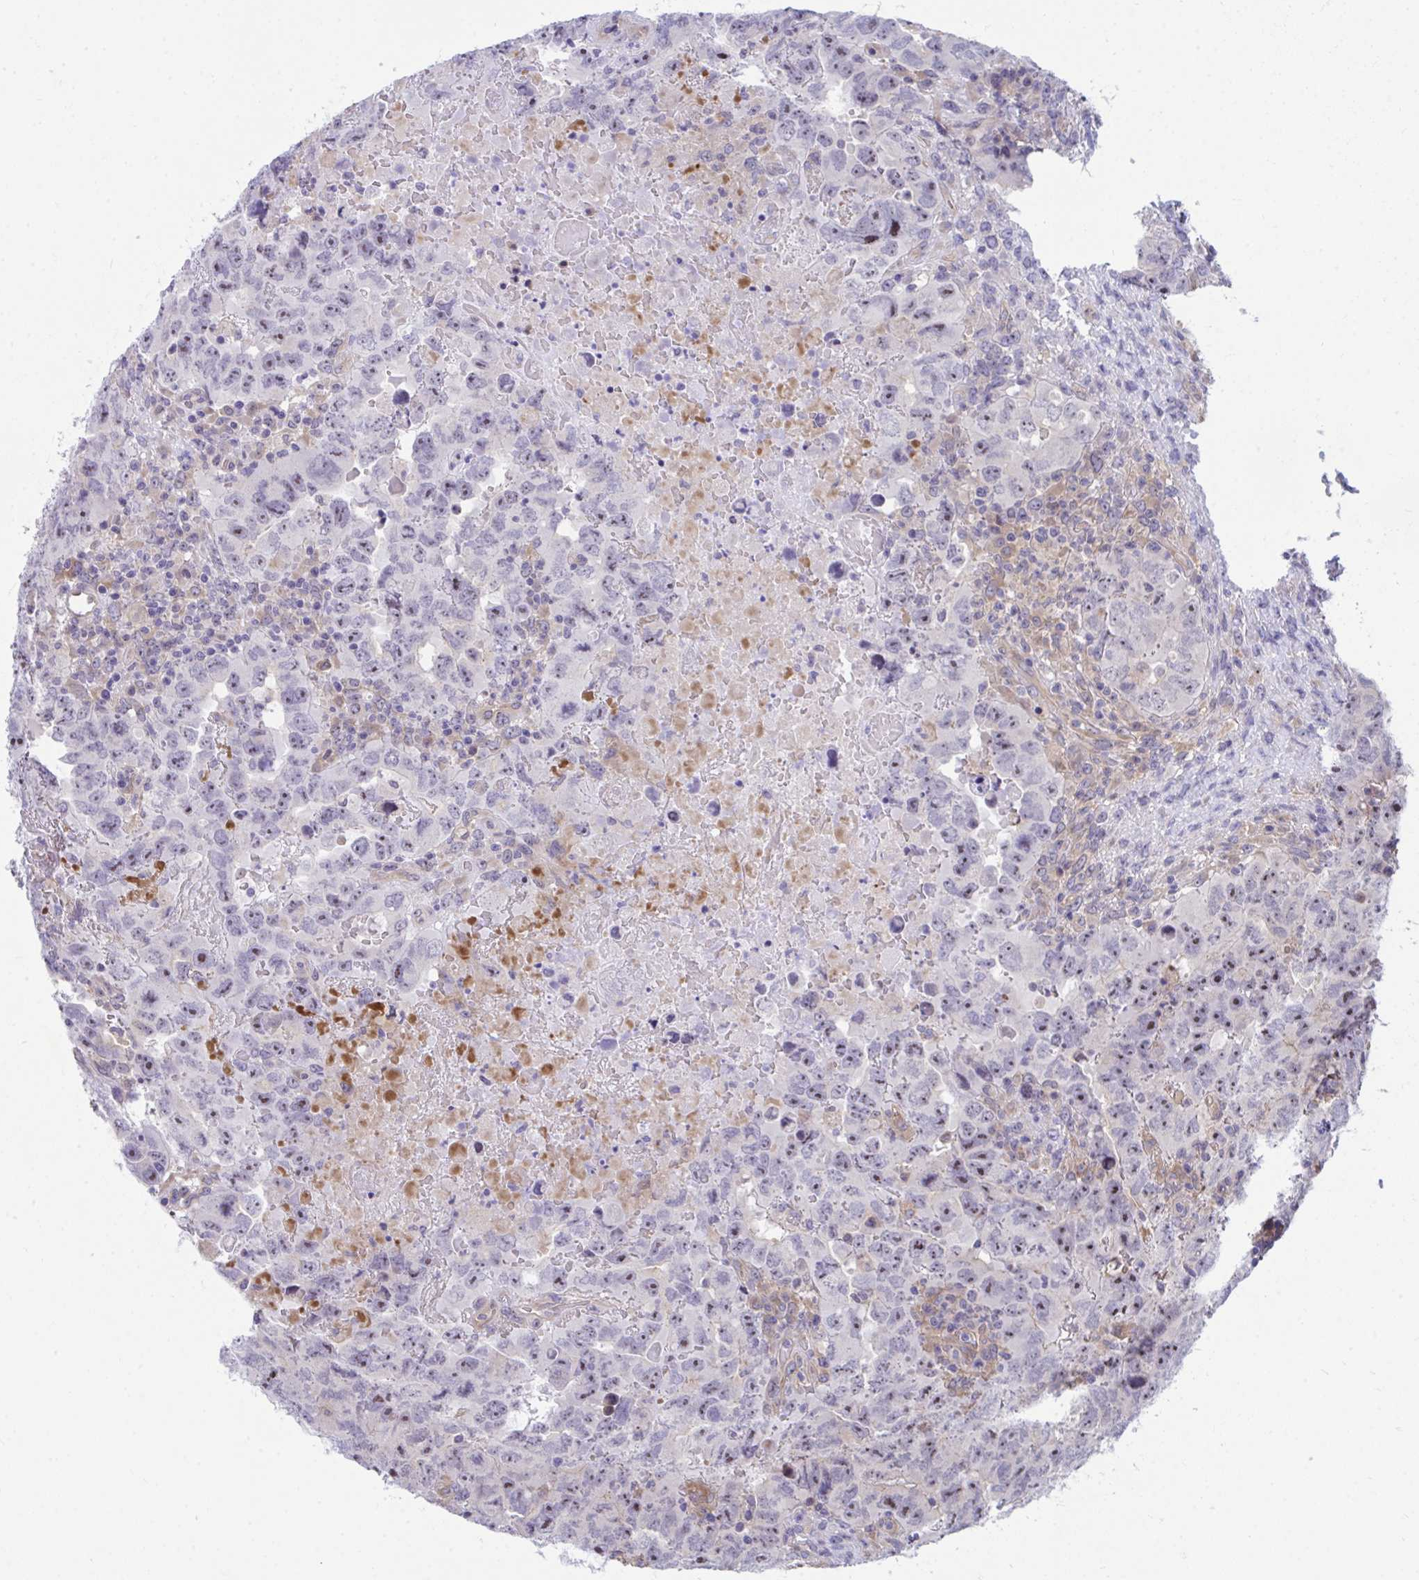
{"staining": {"intensity": "moderate", "quantity": ">75%", "location": "nuclear"}, "tissue": "testis cancer", "cell_type": "Tumor cells", "image_type": "cancer", "snomed": [{"axis": "morphology", "description": "Carcinoma, Embryonal, NOS"}, {"axis": "topography", "description": "Testis"}], "caption": "Immunohistochemistry photomicrograph of neoplastic tissue: human testis embryonal carcinoma stained using IHC shows medium levels of moderate protein expression localized specifically in the nuclear of tumor cells, appearing as a nuclear brown color.", "gene": "CENPQ", "patient": {"sex": "male", "age": 24}}